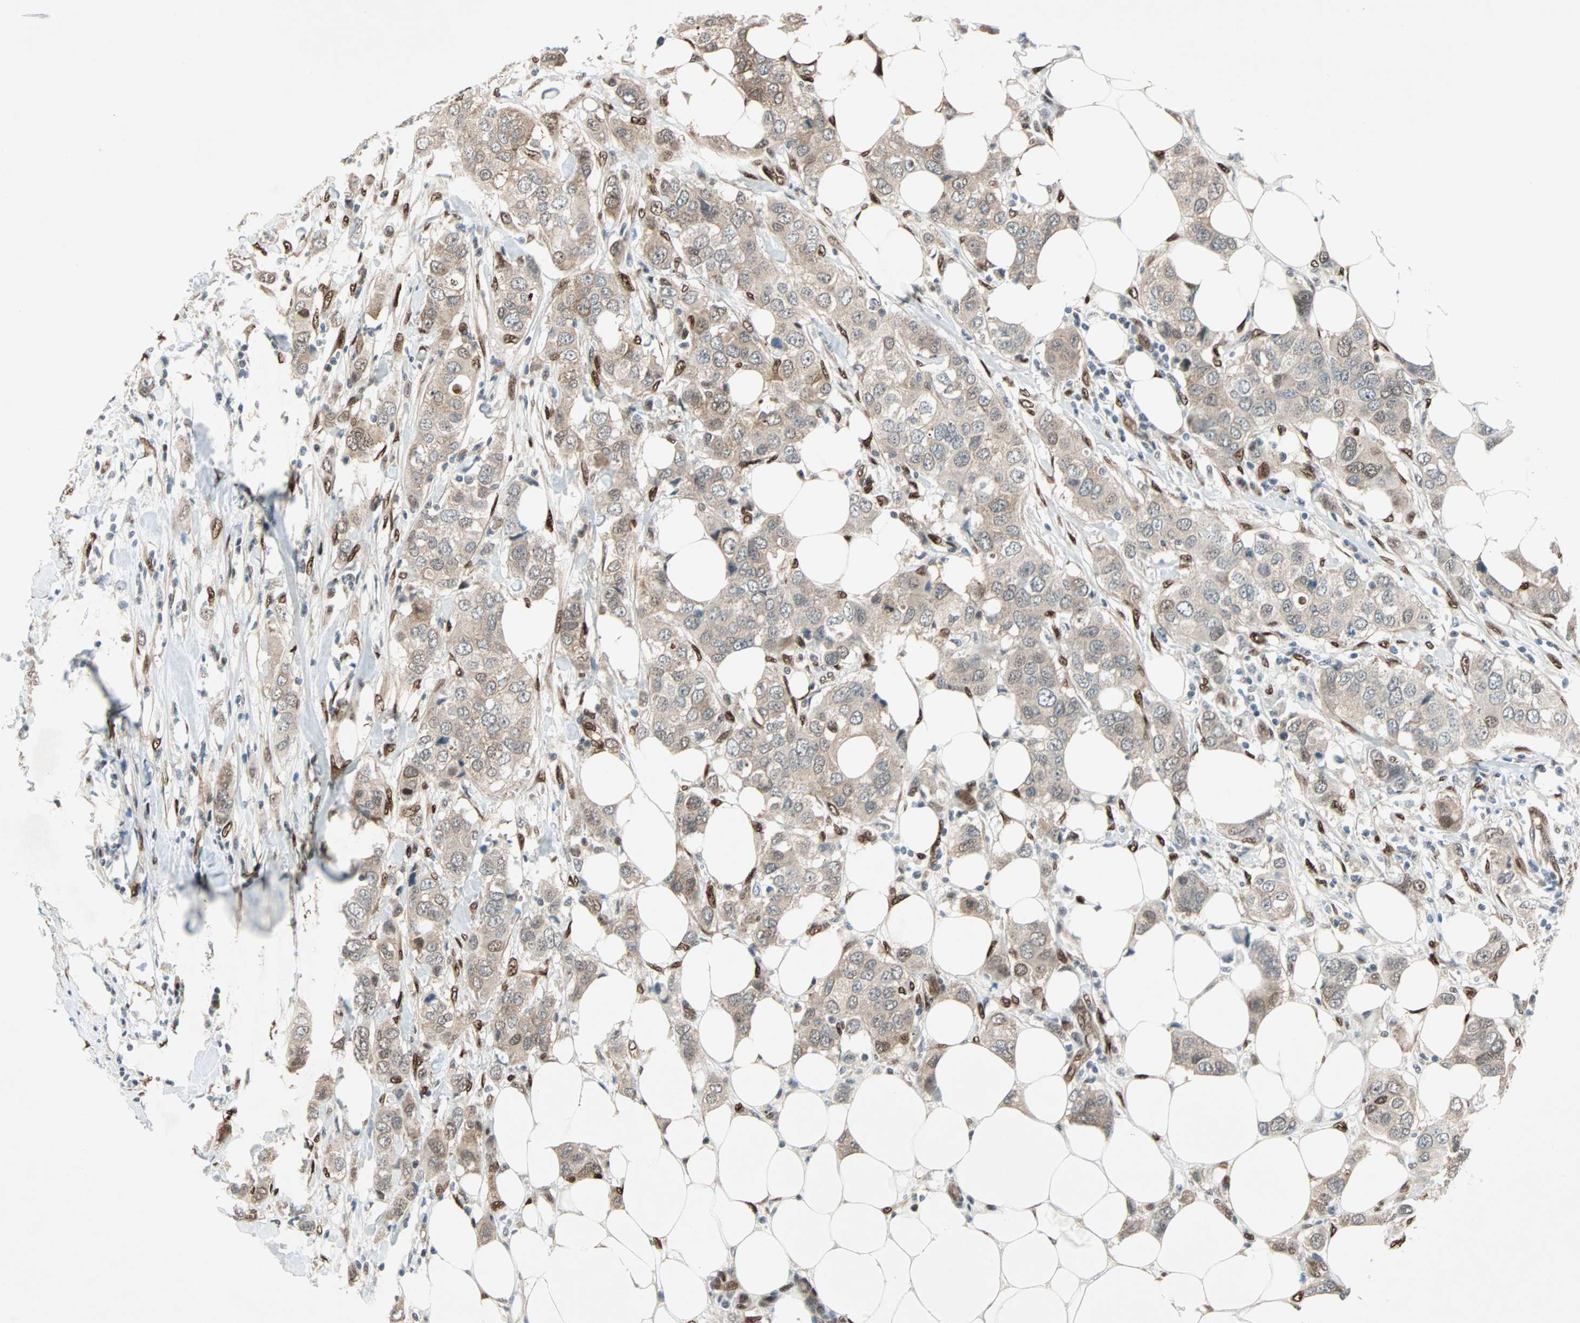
{"staining": {"intensity": "weak", "quantity": ">75%", "location": "cytoplasmic/membranous"}, "tissue": "breast cancer", "cell_type": "Tumor cells", "image_type": "cancer", "snomed": [{"axis": "morphology", "description": "Duct carcinoma"}, {"axis": "topography", "description": "Breast"}], "caption": "Immunohistochemical staining of breast cancer shows low levels of weak cytoplasmic/membranous positivity in about >75% of tumor cells.", "gene": "WWTR1", "patient": {"sex": "female", "age": 50}}